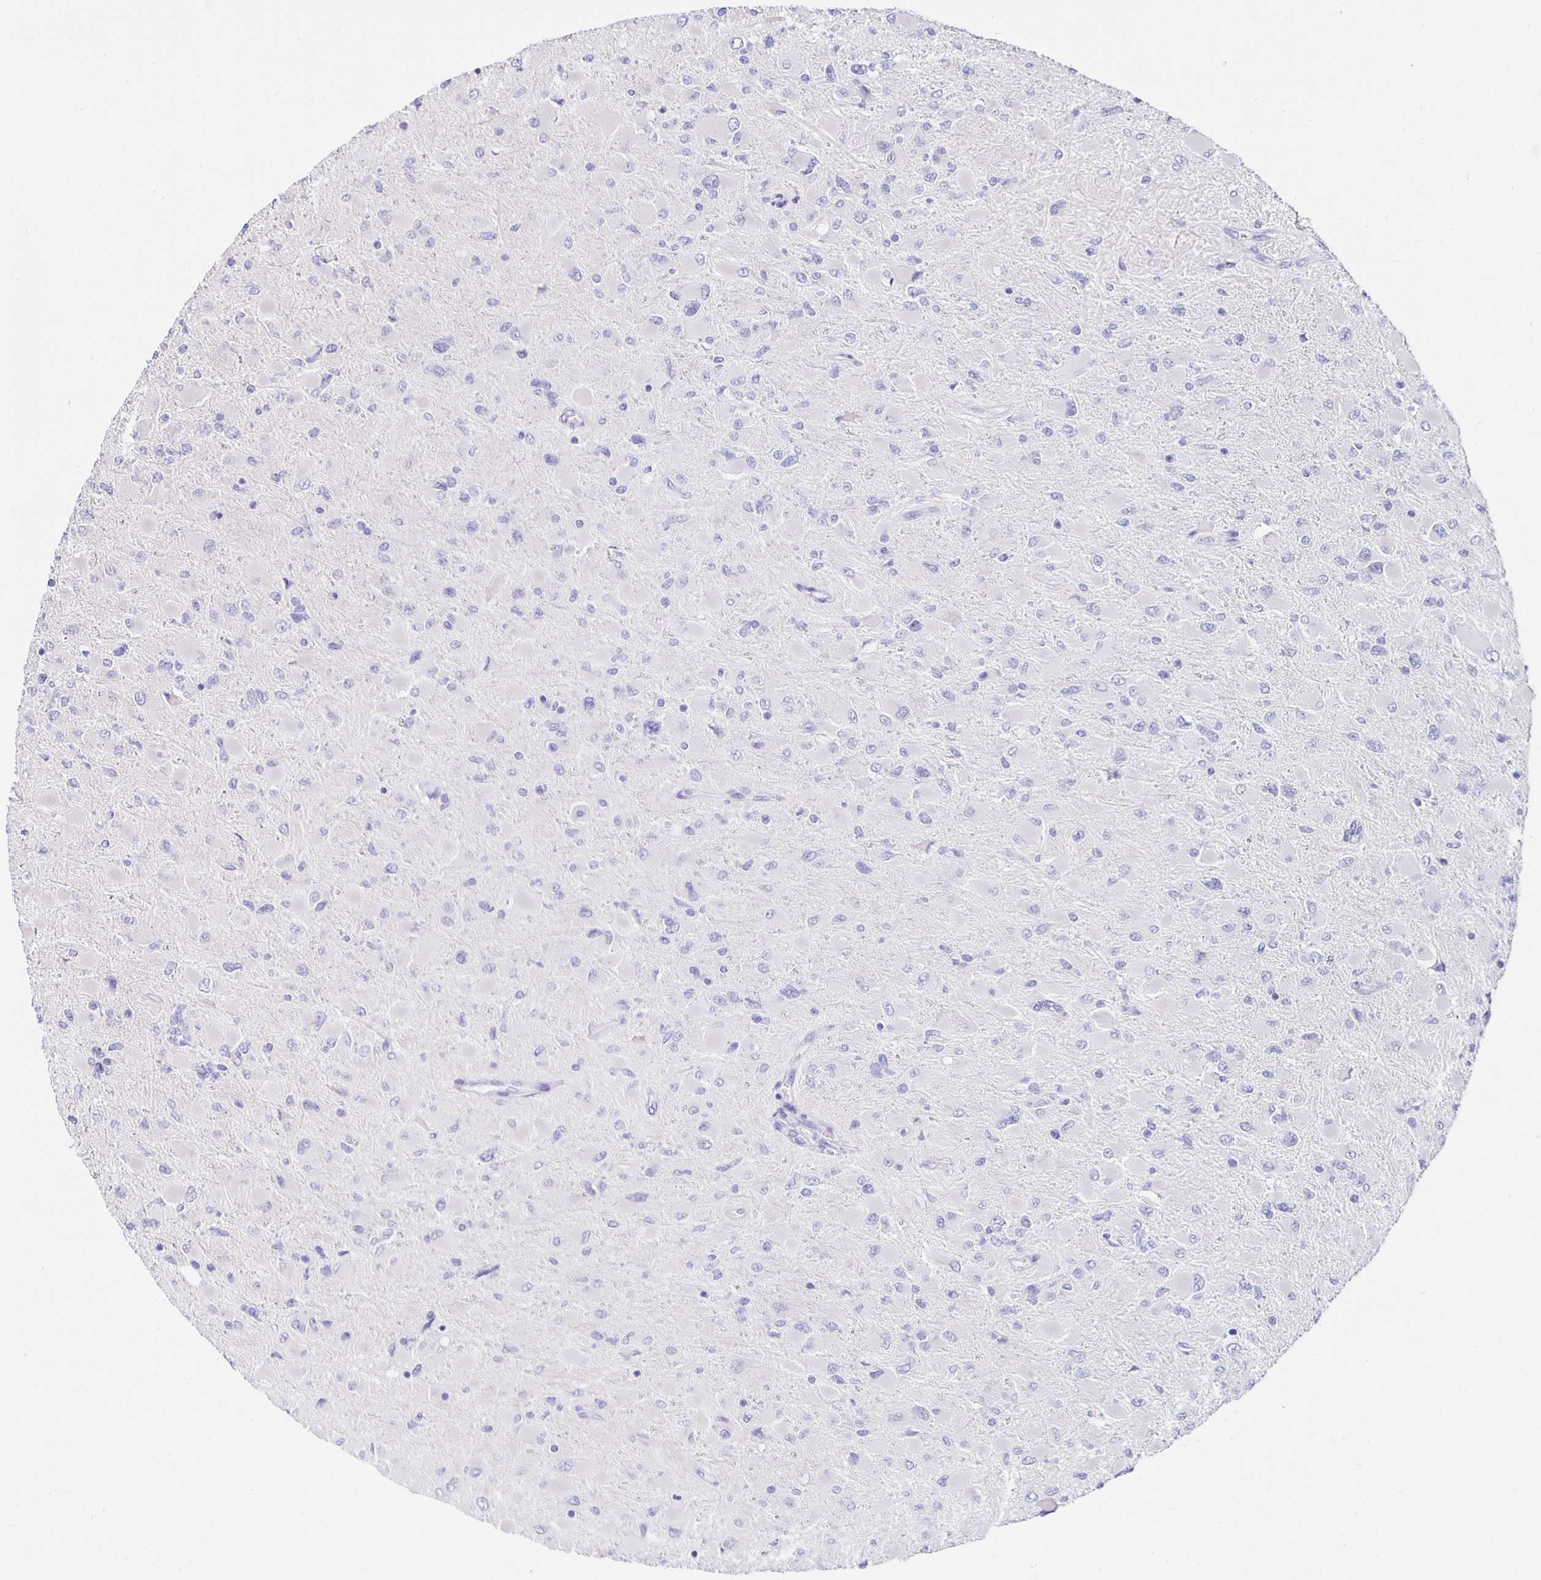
{"staining": {"intensity": "negative", "quantity": "none", "location": "none"}, "tissue": "glioma", "cell_type": "Tumor cells", "image_type": "cancer", "snomed": [{"axis": "morphology", "description": "Glioma, malignant, High grade"}, {"axis": "topography", "description": "Cerebral cortex"}], "caption": "The photomicrograph reveals no staining of tumor cells in glioma.", "gene": "HSPA4L", "patient": {"sex": "female", "age": 36}}